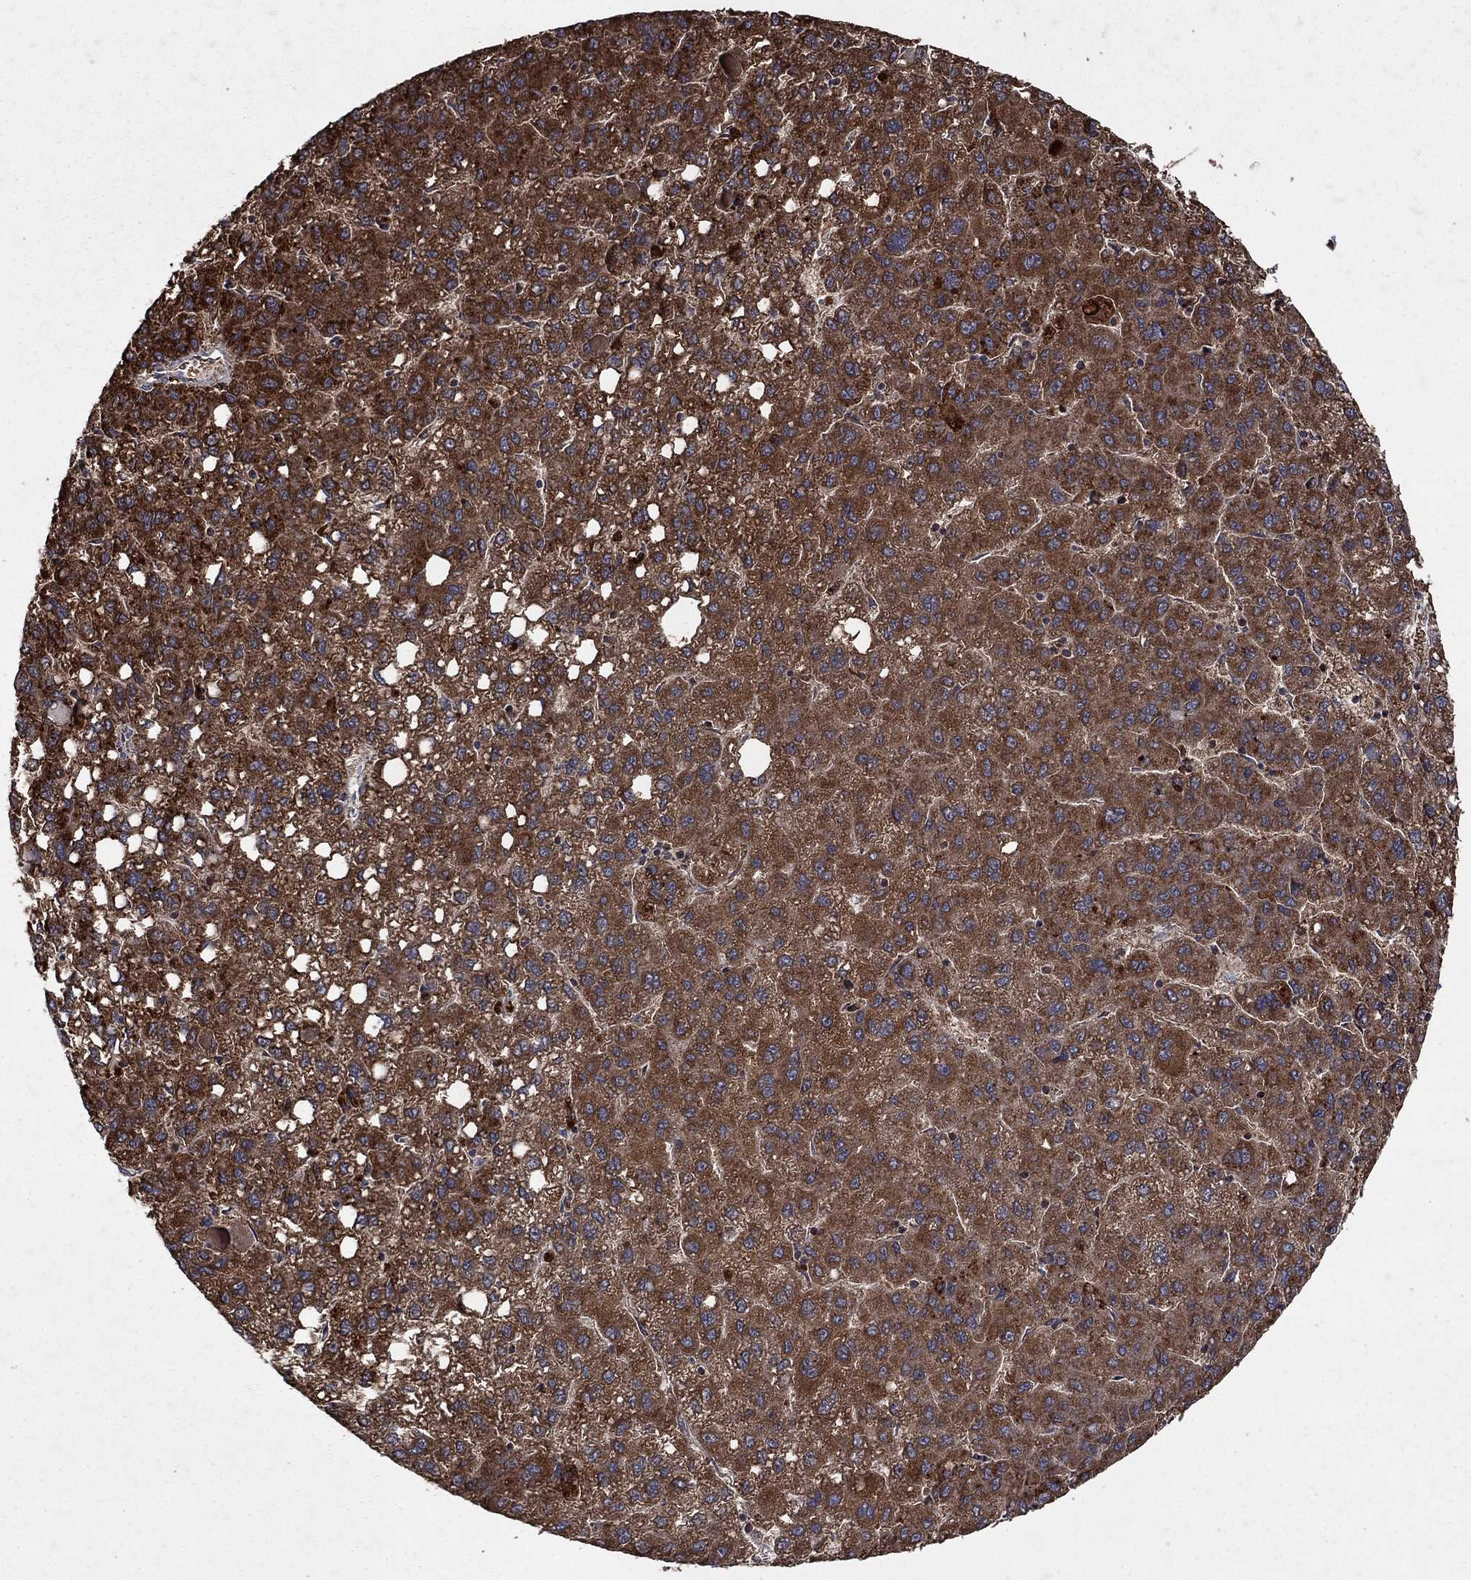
{"staining": {"intensity": "strong", "quantity": ">75%", "location": "cytoplasmic/membranous"}, "tissue": "liver cancer", "cell_type": "Tumor cells", "image_type": "cancer", "snomed": [{"axis": "morphology", "description": "Carcinoma, Hepatocellular, NOS"}, {"axis": "topography", "description": "Liver"}], "caption": "Liver cancer (hepatocellular carcinoma) was stained to show a protein in brown. There is high levels of strong cytoplasmic/membranous expression in about >75% of tumor cells.", "gene": "DPH1", "patient": {"sex": "female", "age": 82}}